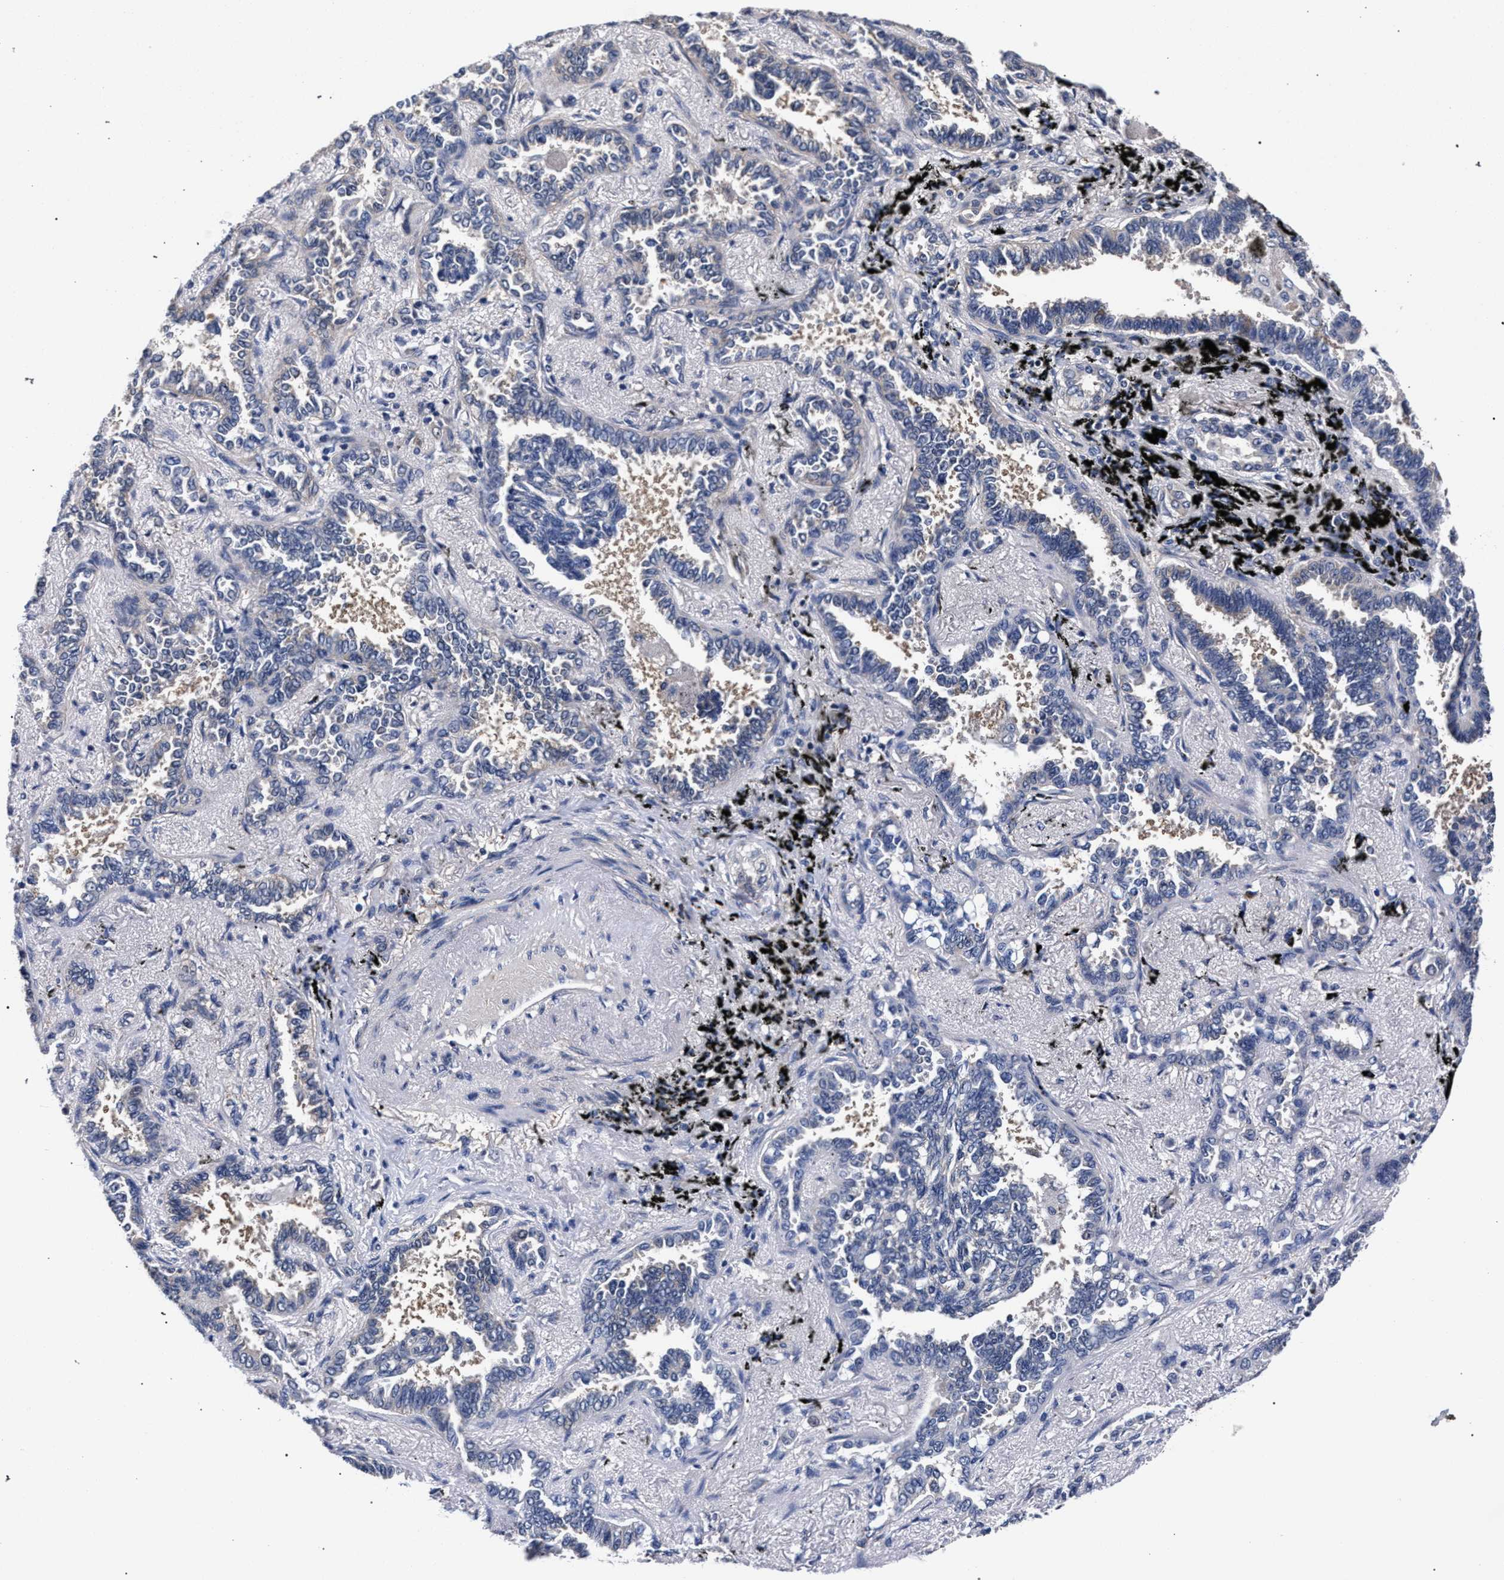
{"staining": {"intensity": "negative", "quantity": "none", "location": "none"}, "tissue": "lung cancer", "cell_type": "Tumor cells", "image_type": "cancer", "snomed": [{"axis": "morphology", "description": "Adenocarcinoma, NOS"}, {"axis": "topography", "description": "Lung"}], "caption": "Immunohistochemistry of human adenocarcinoma (lung) exhibits no positivity in tumor cells. Brightfield microscopy of immunohistochemistry (IHC) stained with DAB (3,3'-diaminobenzidine) (brown) and hematoxylin (blue), captured at high magnification.", "gene": "RBM33", "patient": {"sex": "male", "age": 59}}